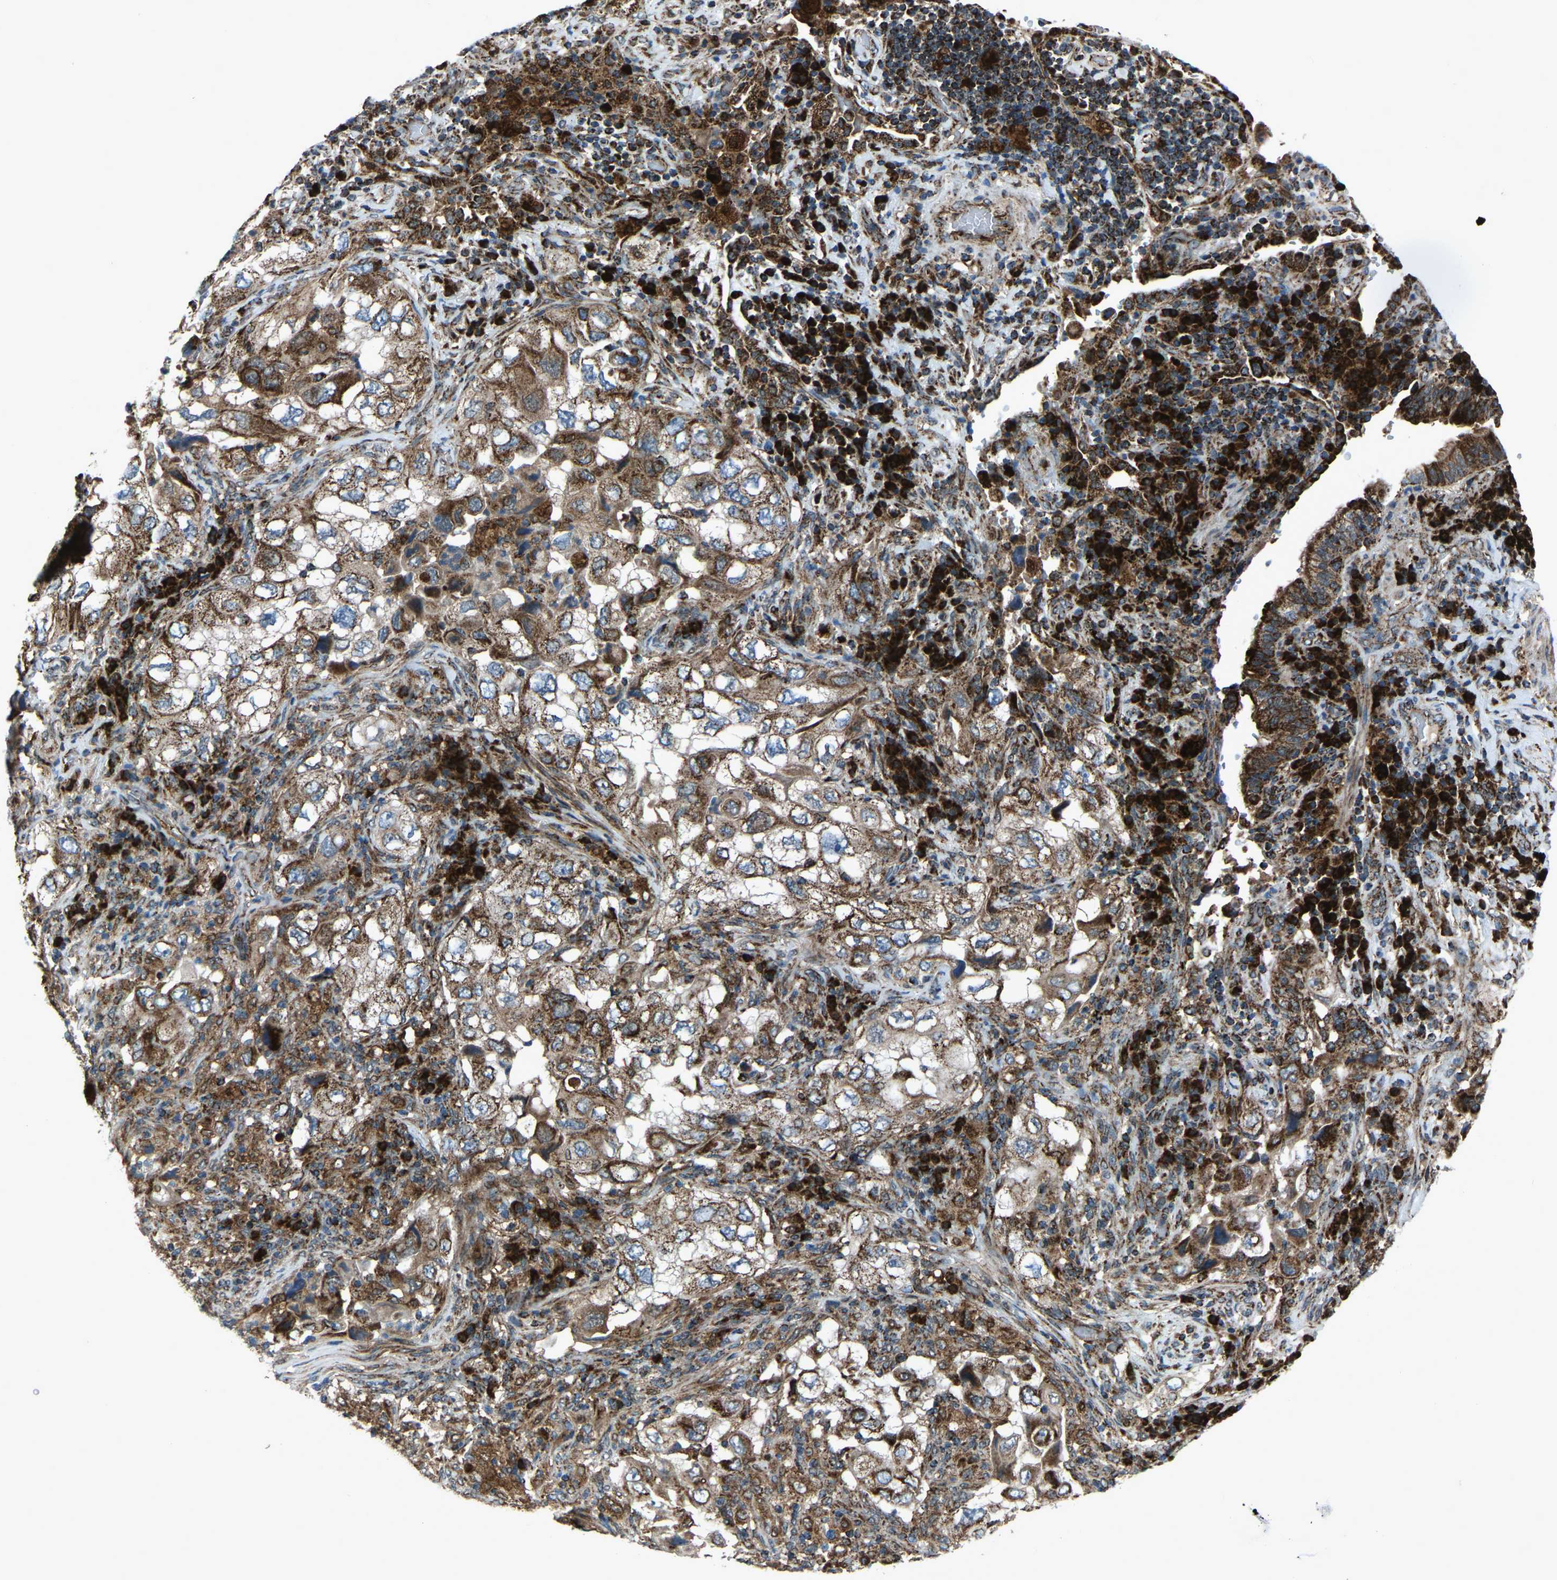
{"staining": {"intensity": "moderate", "quantity": ">75%", "location": "cytoplasmic/membranous"}, "tissue": "lung cancer", "cell_type": "Tumor cells", "image_type": "cancer", "snomed": [{"axis": "morphology", "description": "Adenocarcinoma, NOS"}, {"axis": "topography", "description": "Lung"}], "caption": "Protein positivity by IHC reveals moderate cytoplasmic/membranous expression in approximately >75% of tumor cells in adenocarcinoma (lung).", "gene": "AKR1A1", "patient": {"sex": "male", "age": 64}}